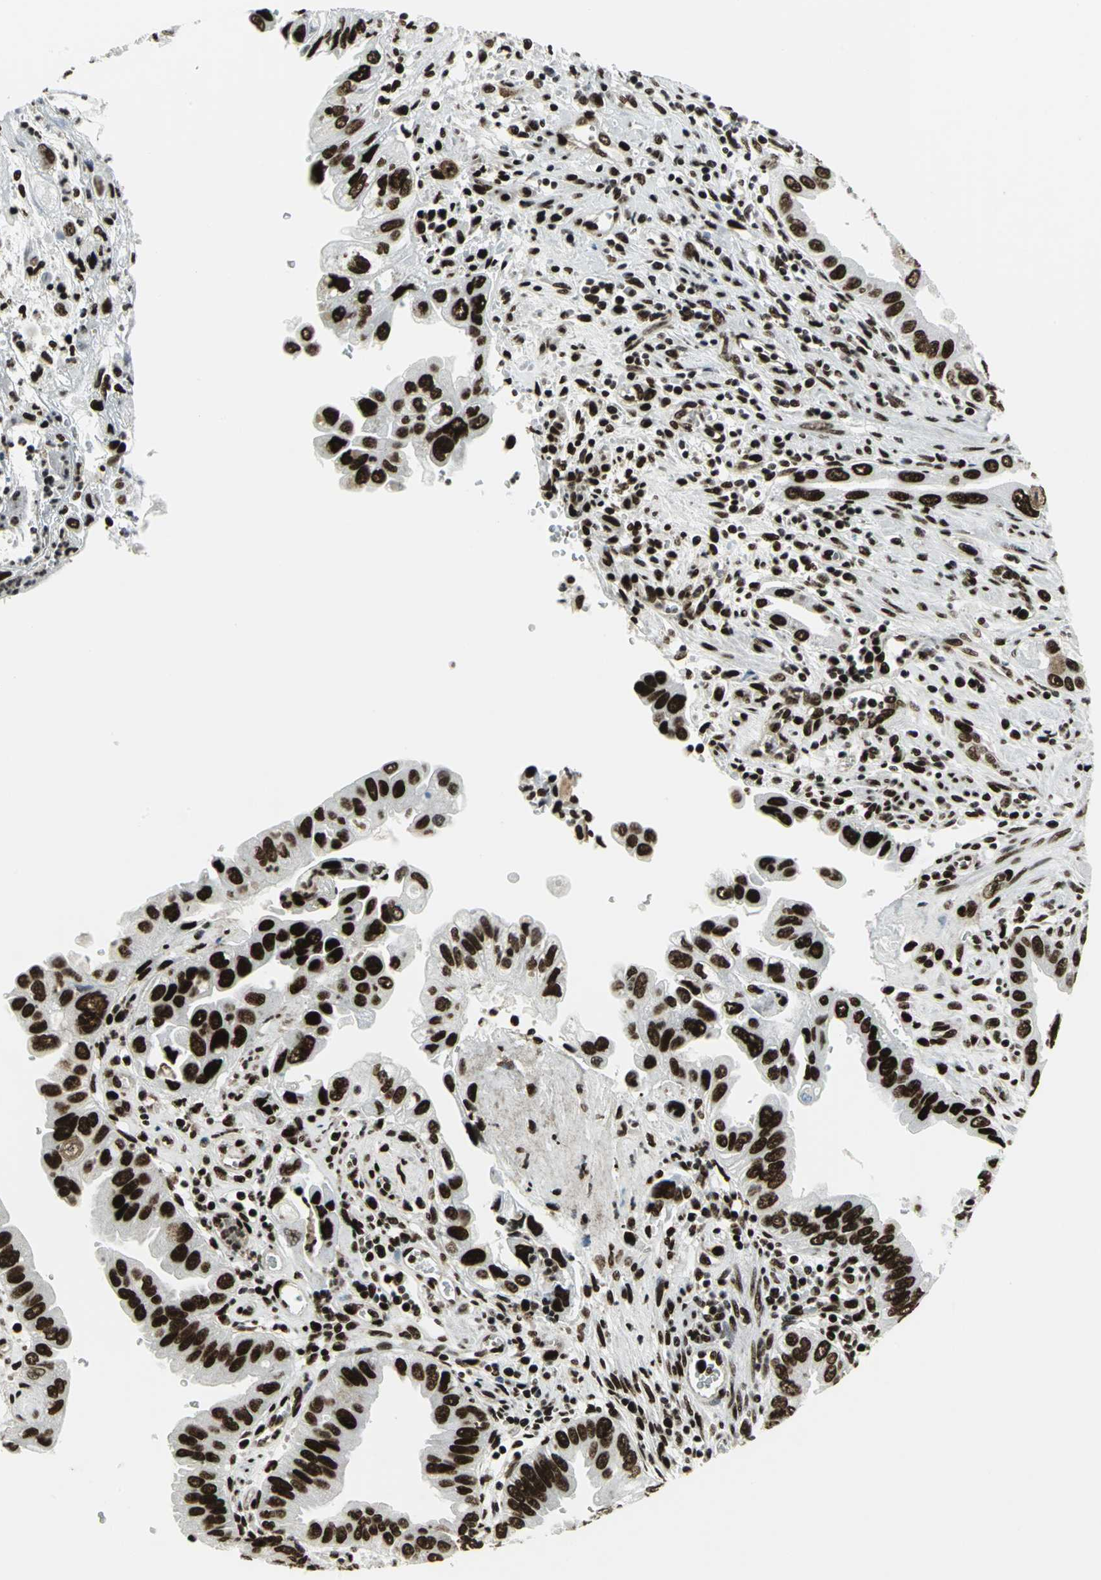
{"staining": {"intensity": "strong", "quantity": ">75%", "location": "nuclear"}, "tissue": "pancreatic cancer", "cell_type": "Tumor cells", "image_type": "cancer", "snomed": [{"axis": "morphology", "description": "Normal tissue, NOS"}, {"axis": "topography", "description": "Lymph node"}], "caption": "Protein analysis of pancreatic cancer tissue displays strong nuclear staining in about >75% of tumor cells.", "gene": "SMARCA4", "patient": {"sex": "male", "age": 50}}